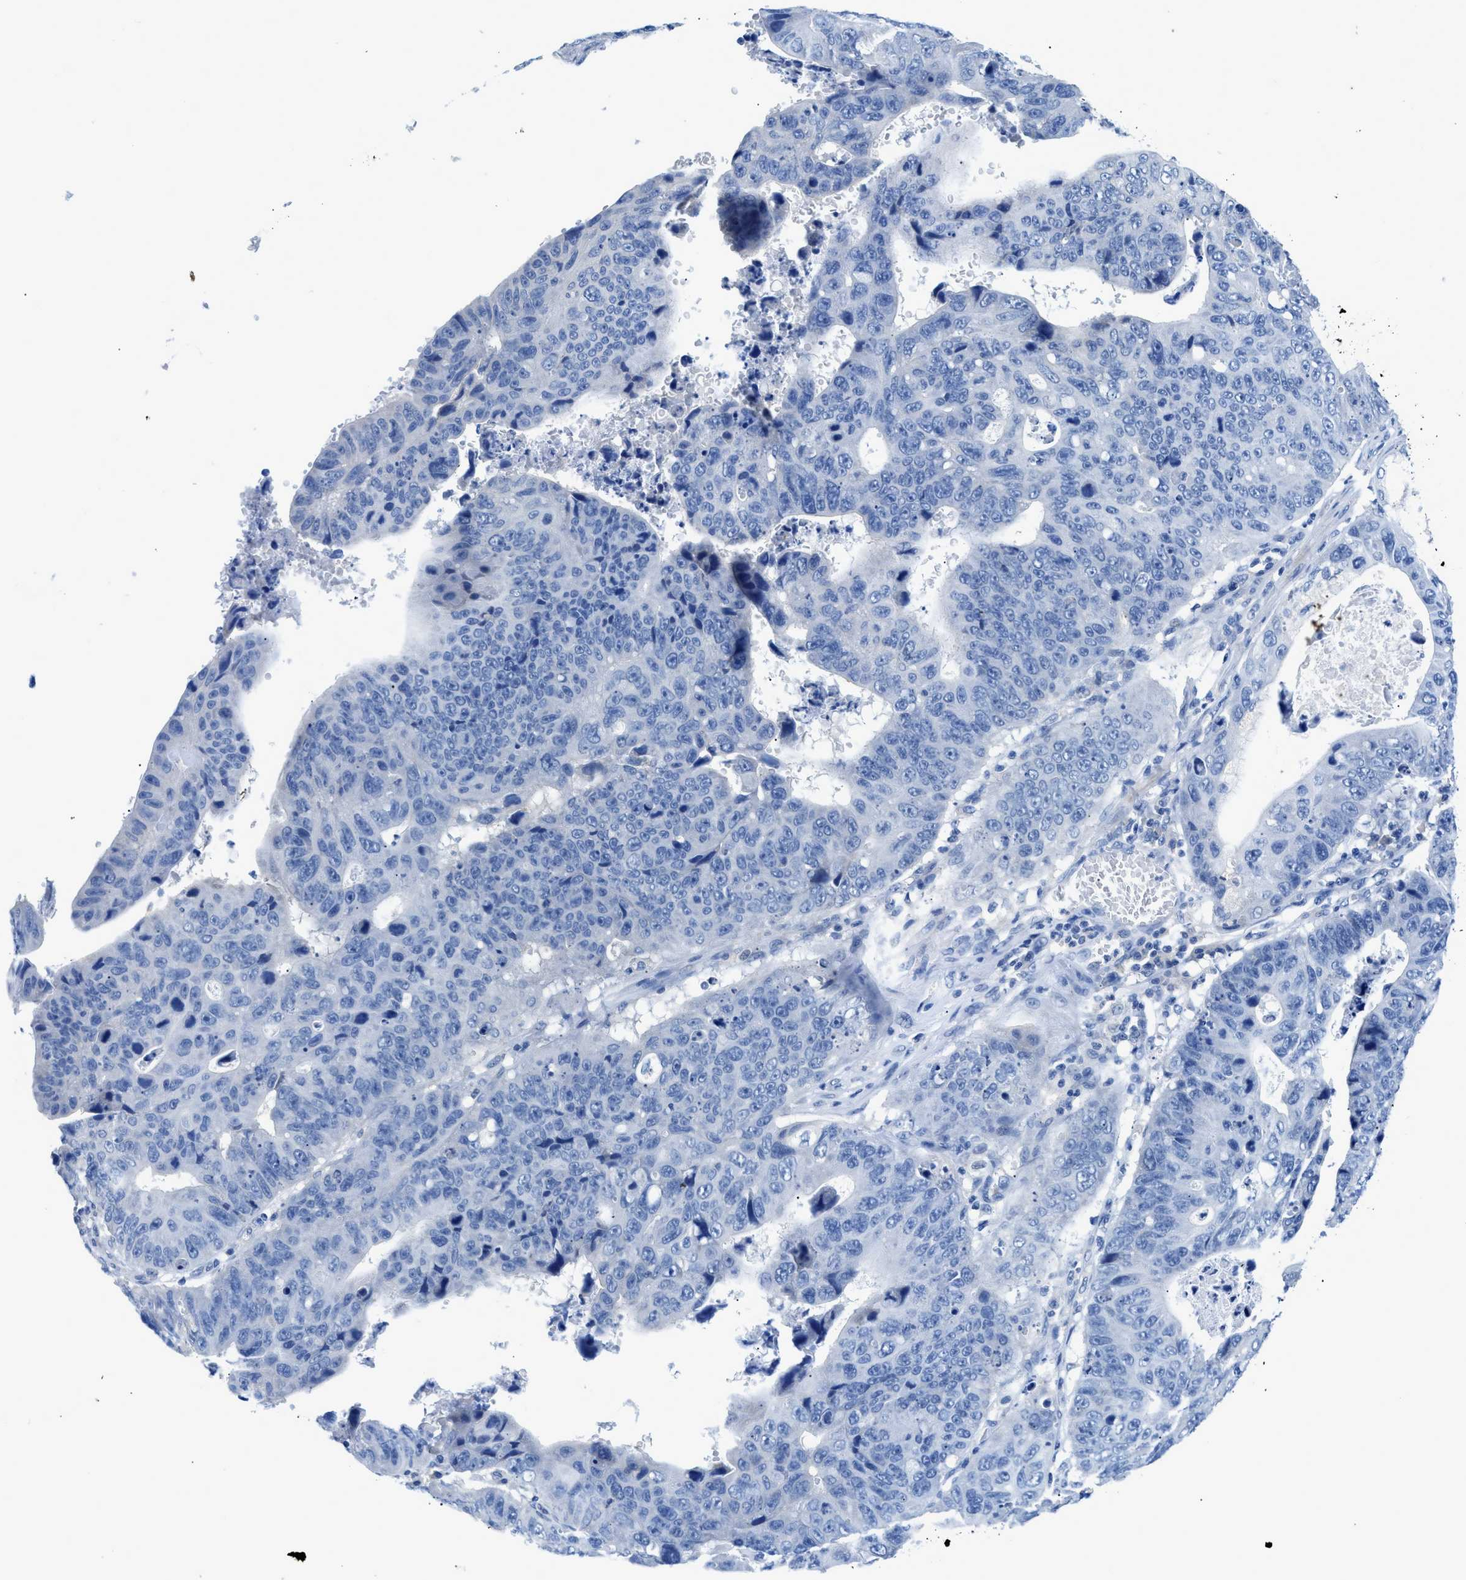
{"staining": {"intensity": "negative", "quantity": "none", "location": "none"}, "tissue": "stomach cancer", "cell_type": "Tumor cells", "image_type": "cancer", "snomed": [{"axis": "morphology", "description": "Adenocarcinoma, NOS"}, {"axis": "topography", "description": "Stomach"}], "caption": "Immunohistochemical staining of stomach cancer shows no significant positivity in tumor cells.", "gene": "SLC10A6", "patient": {"sex": "male", "age": 59}}